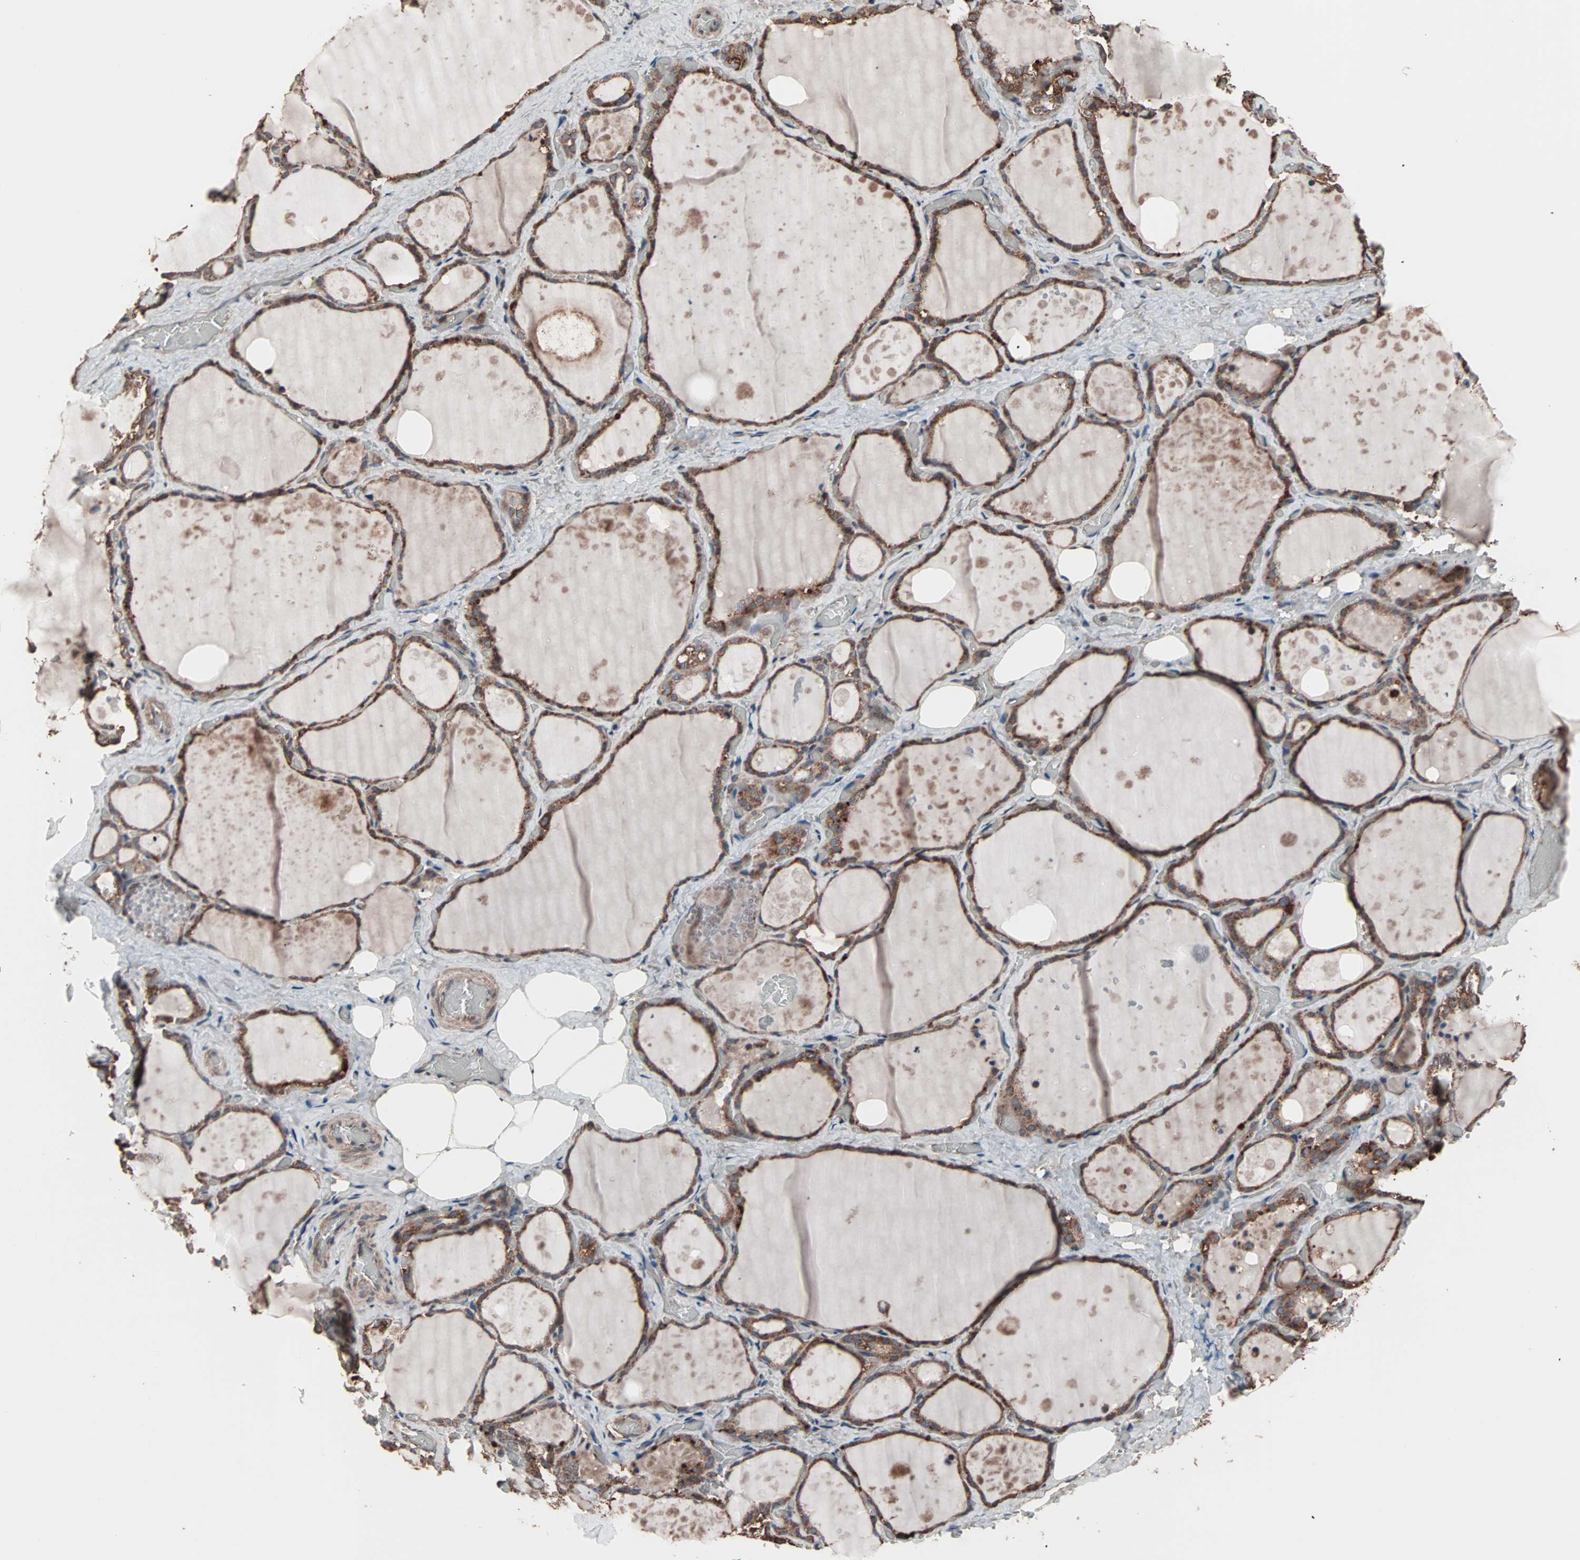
{"staining": {"intensity": "strong", "quantity": ">75%", "location": "cytoplasmic/membranous"}, "tissue": "thyroid gland", "cell_type": "Glandular cells", "image_type": "normal", "snomed": [{"axis": "morphology", "description": "Normal tissue, NOS"}, {"axis": "topography", "description": "Thyroid gland"}], "caption": "IHC photomicrograph of normal thyroid gland: human thyroid gland stained using IHC displays high levels of strong protein expression localized specifically in the cytoplasmic/membranous of glandular cells, appearing as a cytoplasmic/membranous brown color.", "gene": "MRPL2", "patient": {"sex": "male", "age": 61}}